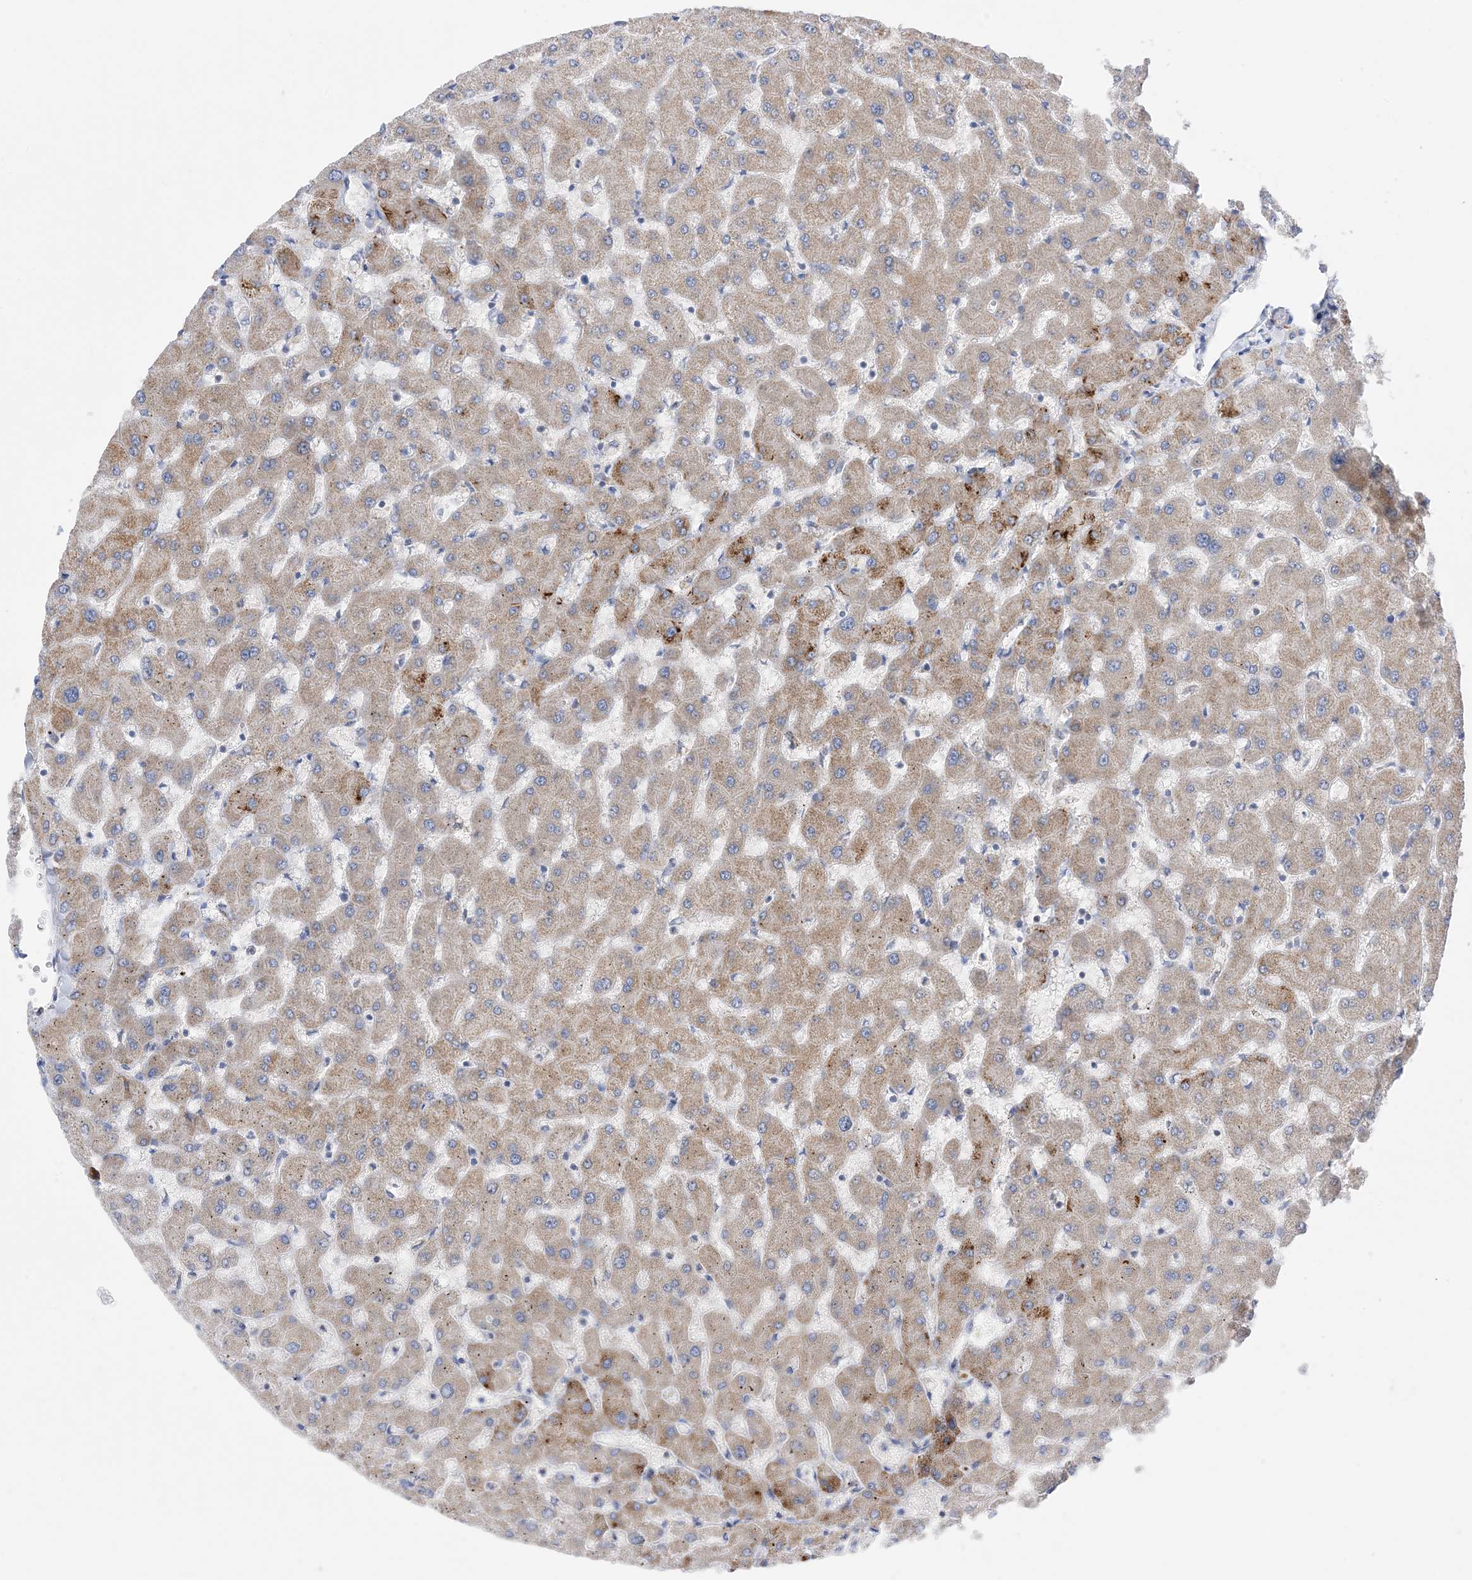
{"staining": {"intensity": "negative", "quantity": "none", "location": "none"}, "tissue": "liver", "cell_type": "Cholangiocytes", "image_type": "normal", "snomed": [{"axis": "morphology", "description": "Normal tissue, NOS"}, {"axis": "topography", "description": "Liver"}], "caption": "DAB immunohistochemical staining of normal liver exhibits no significant staining in cholangiocytes.", "gene": "PLK4", "patient": {"sex": "female", "age": 63}}